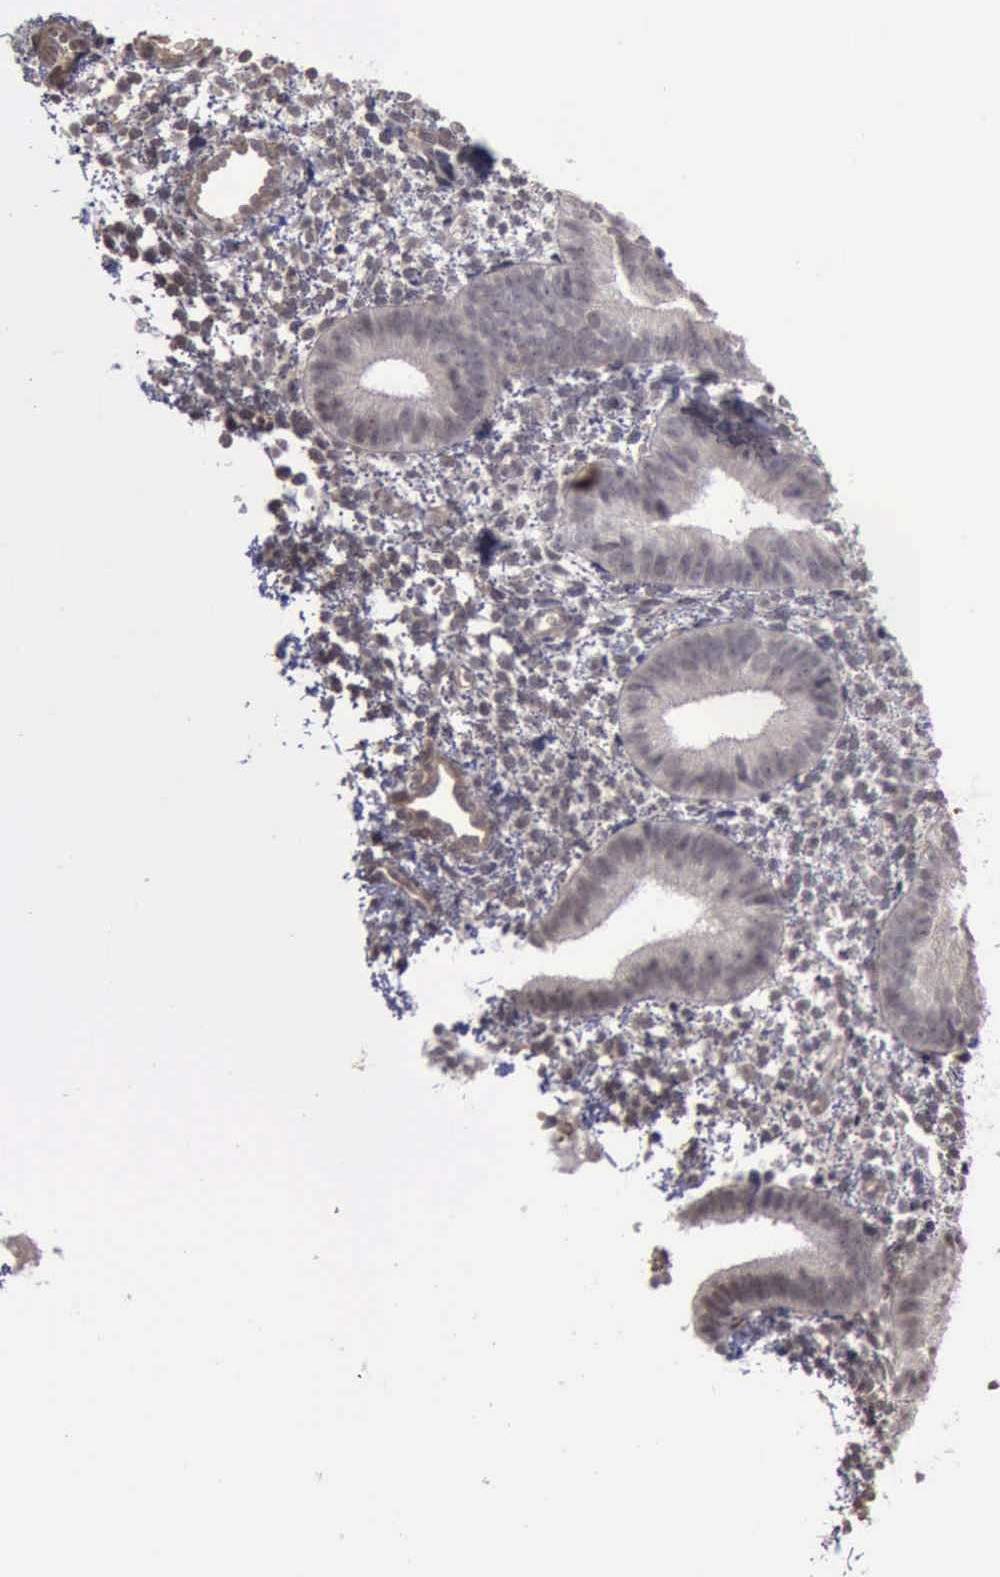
{"staining": {"intensity": "weak", "quantity": "<25%", "location": "nuclear"}, "tissue": "endometrium", "cell_type": "Cells in endometrial stroma", "image_type": "normal", "snomed": [{"axis": "morphology", "description": "Normal tissue, NOS"}, {"axis": "topography", "description": "Endometrium"}], "caption": "Immunohistochemistry (IHC) micrograph of benign endometrium: endometrium stained with DAB (3,3'-diaminobenzidine) shows no significant protein staining in cells in endometrial stroma.", "gene": "MMP9", "patient": {"sex": "female", "age": 35}}